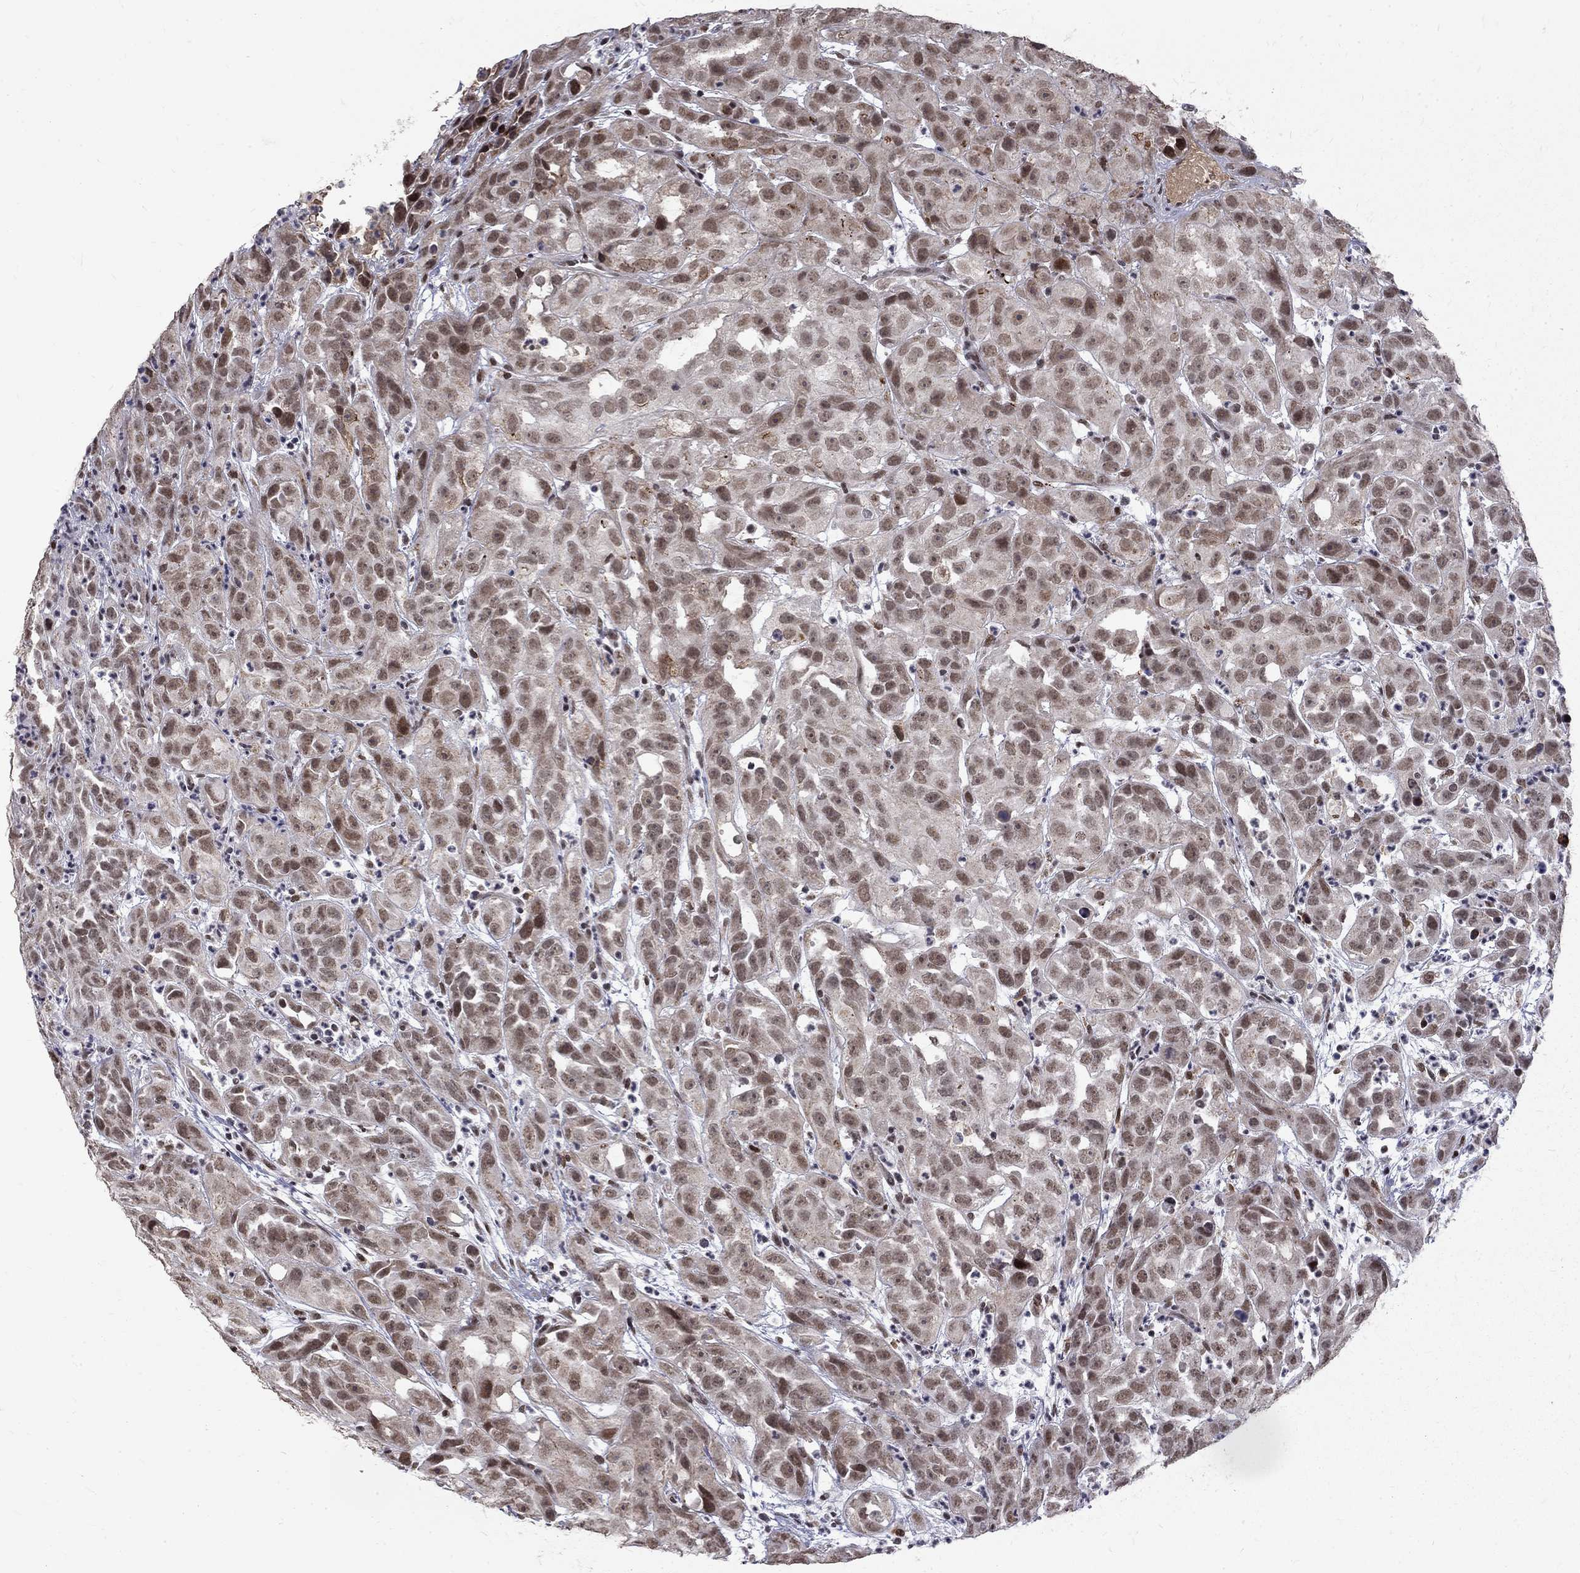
{"staining": {"intensity": "moderate", "quantity": "25%-75%", "location": "cytoplasmic/membranous,nuclear"}, "tissue": "urothelial cancer", "cell_type": "Tumor cells", "image_type": "cancer", "snomed": [{"axis": "morphology", "description": "Urothelial carcinoma, High grade"}, {"axis": "topography", "description": "Urinary bladder"}], "caption": "Approximately 25%-75% of tumor cells in urothelial cancer demonstrate moderate cytoplasmic/membranous and nuclear protein staining as visualized by brown immunohistochemical staining.", "gene": "TCEAL1", "patient": {"sex": "female", "age": 41}}